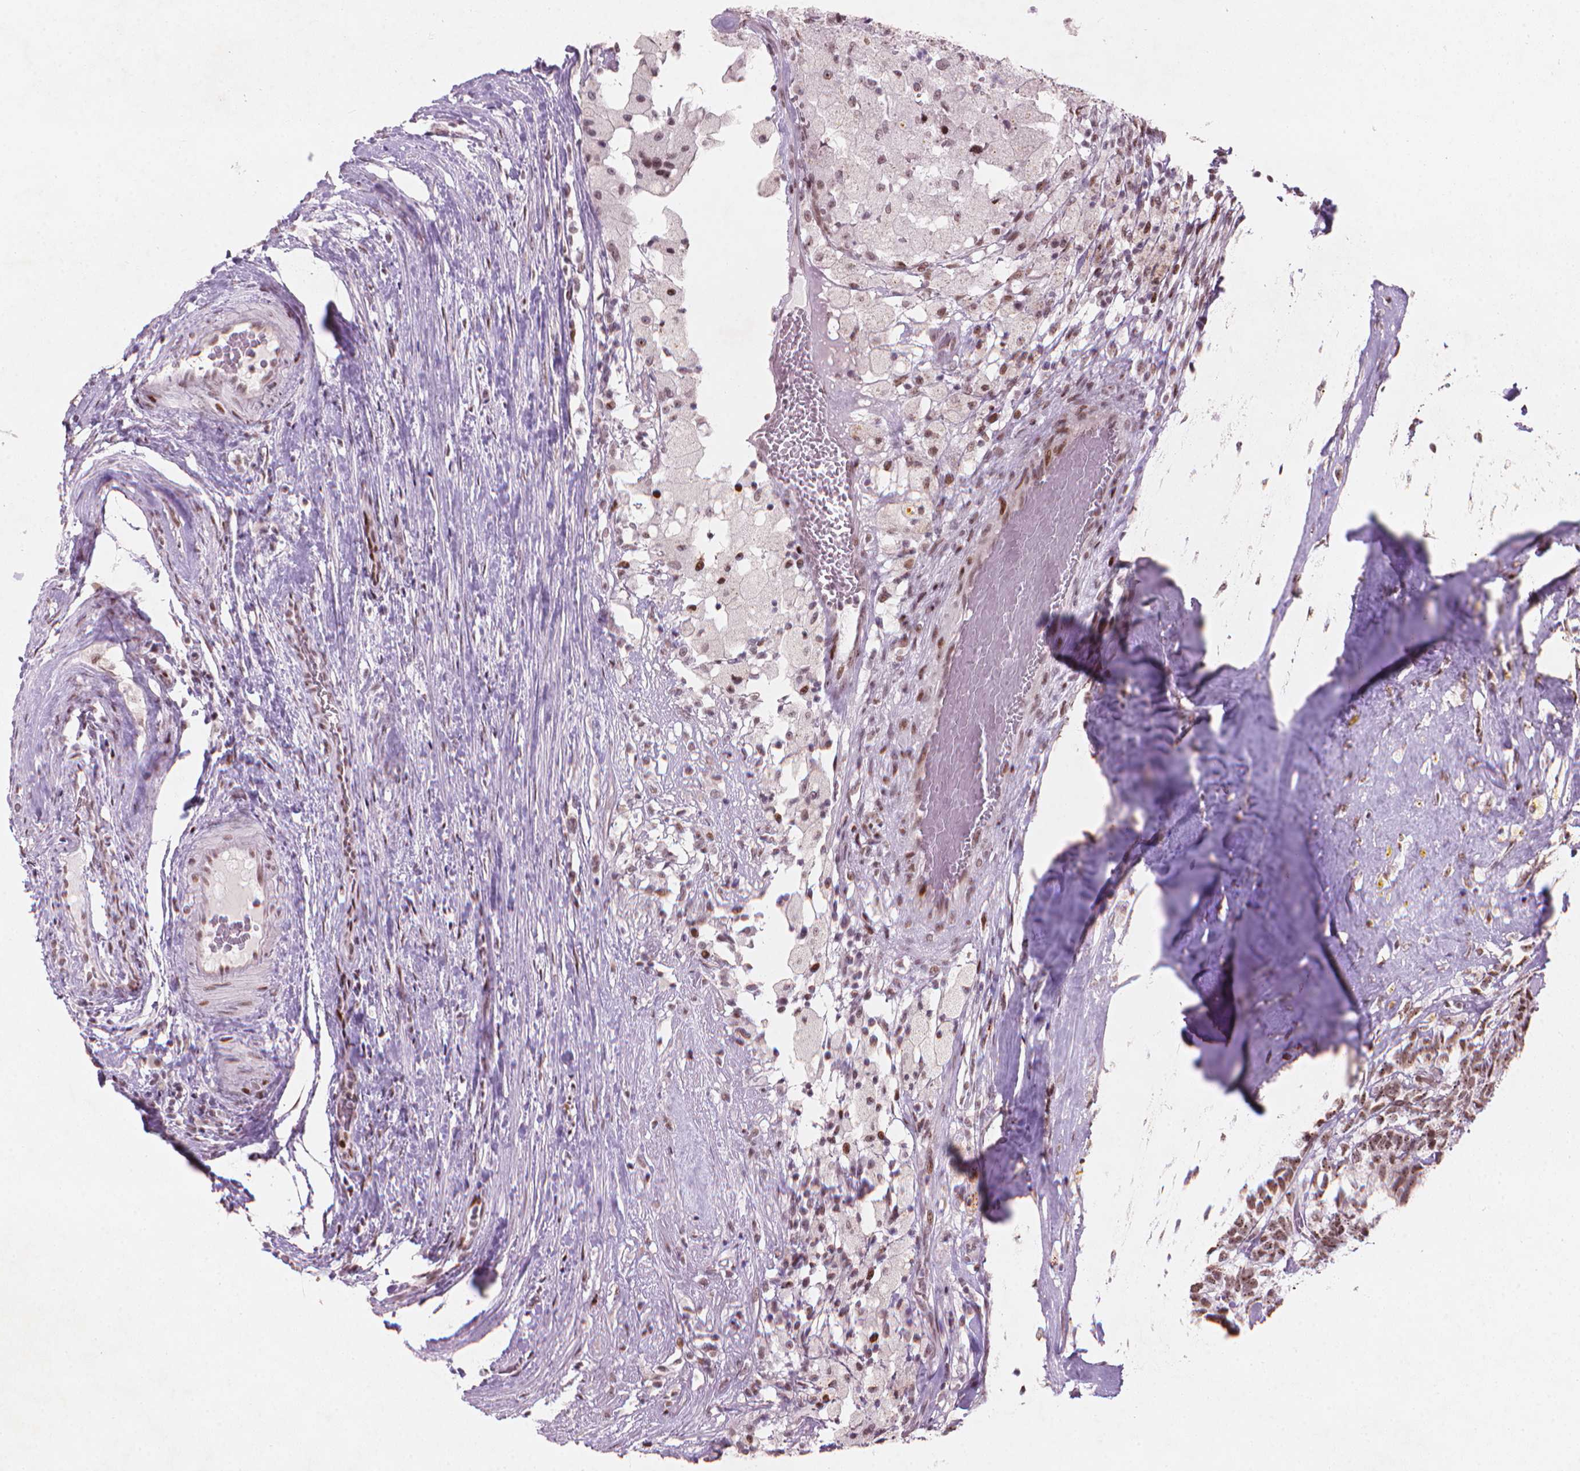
{"staining": {"intensity": "strong", "quantity": ">75%", "location": "nuclear"}, "tissue": "testis cancer", "cell_type": "Tumor cells", "image_type": "cancer", "snomed": [{"axis": "morphology", "description": "Seminoma, NOS"}, {"axis": "morphology", "description": "Carcinoma, Embryonal, NOS"}, {"axis": "topography", "description": "Testis"}], "caption": "This histopathology image demonstrates immunohistochemistry (IHC) staining of testis embryonal carcinoma, with high strong nuclear staining in about >75% of tumor cells.", "gene": "HES7", "patient": {"sex": "male", "age": 41}}